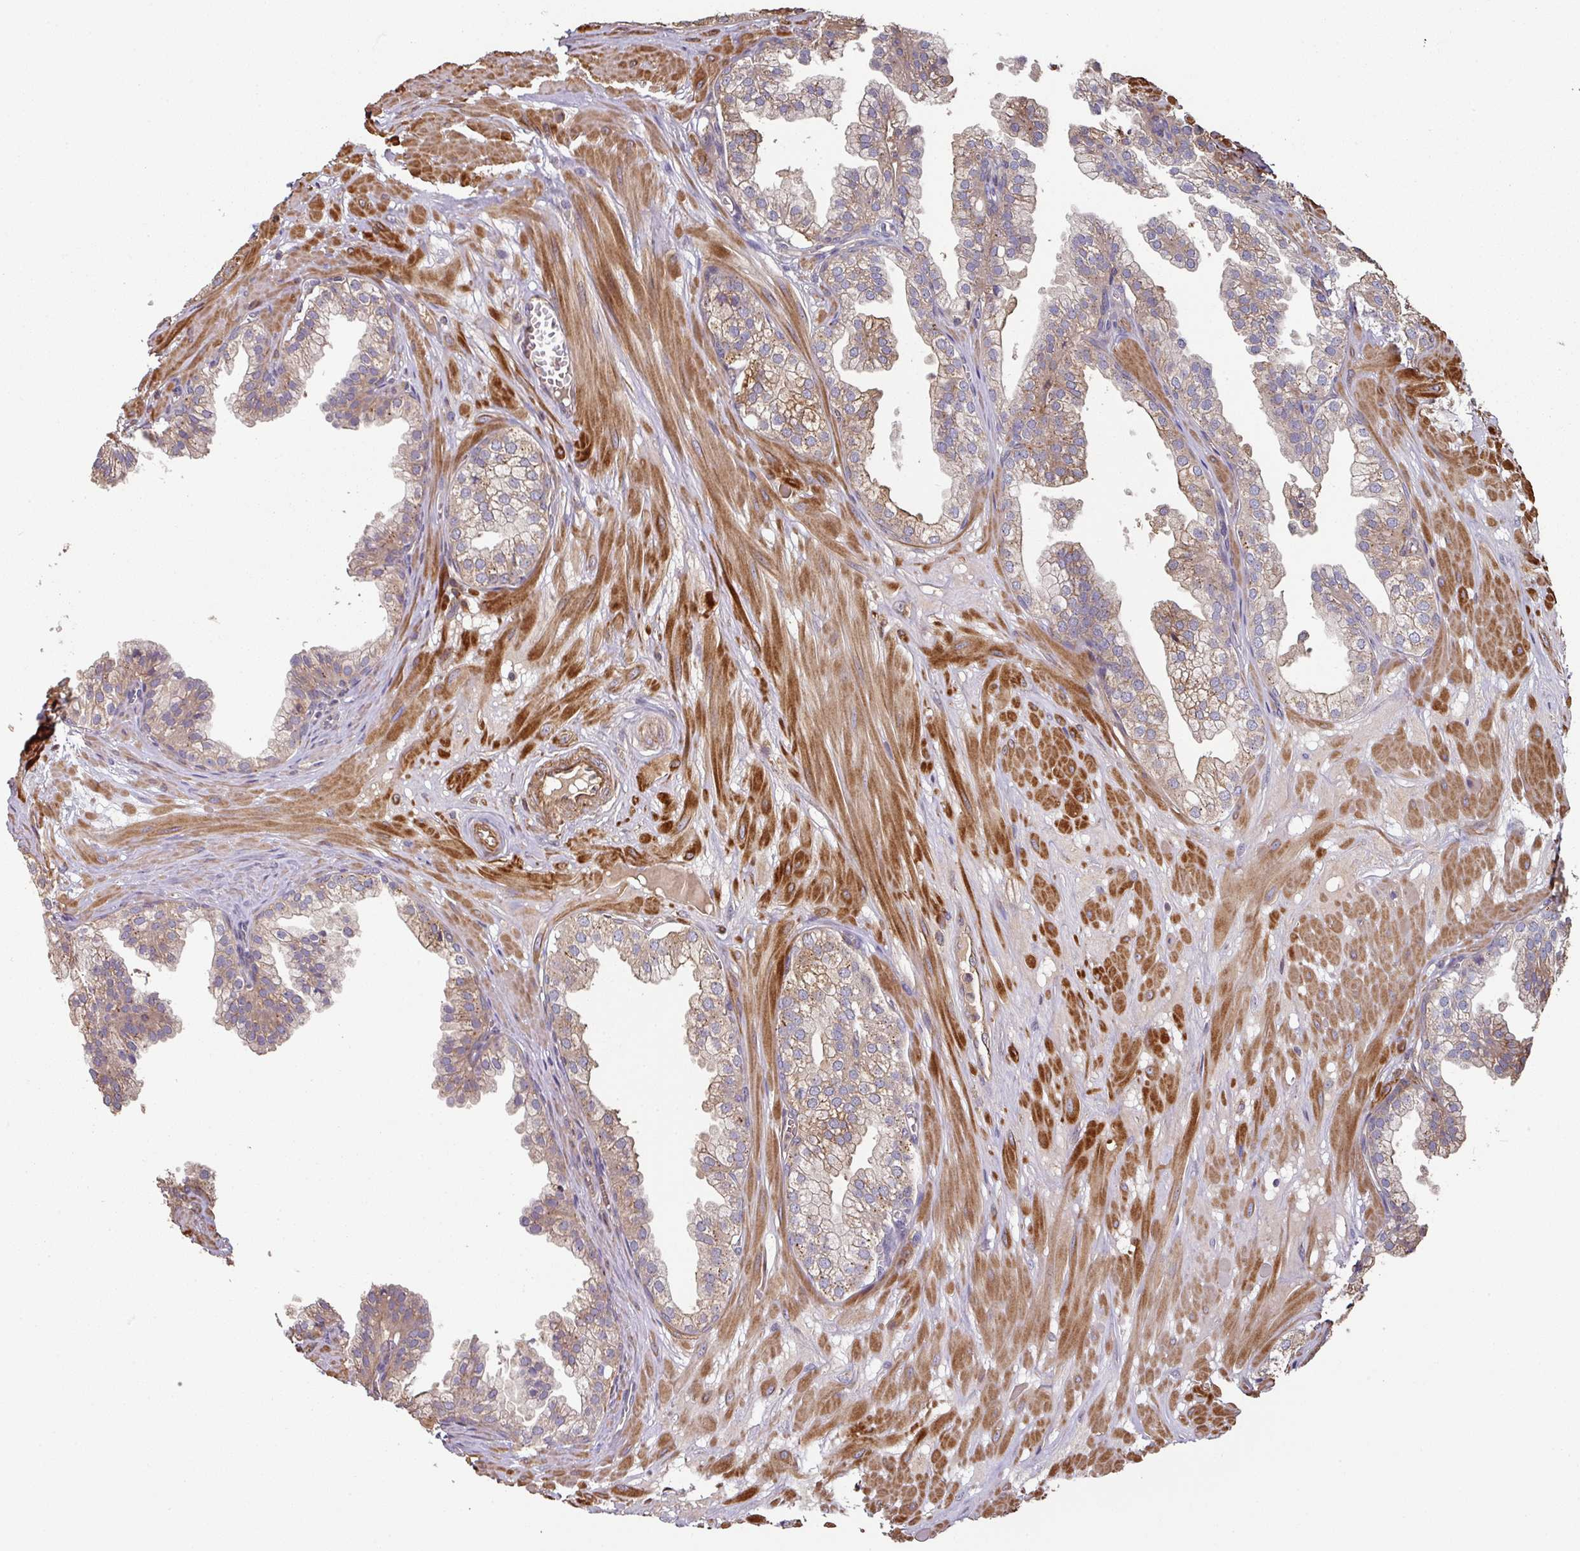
{"staining": {"intensity": "moderate", "quantity": "25%-75%", "location": "cytoplasmic/membranous"}, "tissue": "prostate", "cell_type": "Glandular cells", "image_type": "normal", "snomed": [{"axis": "morphology", "description": "Normal tissue, NOS"}, {"axis": "topography", "description": "Prostate"}, {"axis": "topography", "description": "Peripheral nerve tissue"}], "caption": "This photomicrograph demonstrates immunohistochemistry (IHC) staining of unremarkable prostate, with medium moderate cytoplasmic/membranous positivity in about 25%-75% of glandular cells.", "gene": "SIK1", "patient": {"sex": "male", "age": 55}}